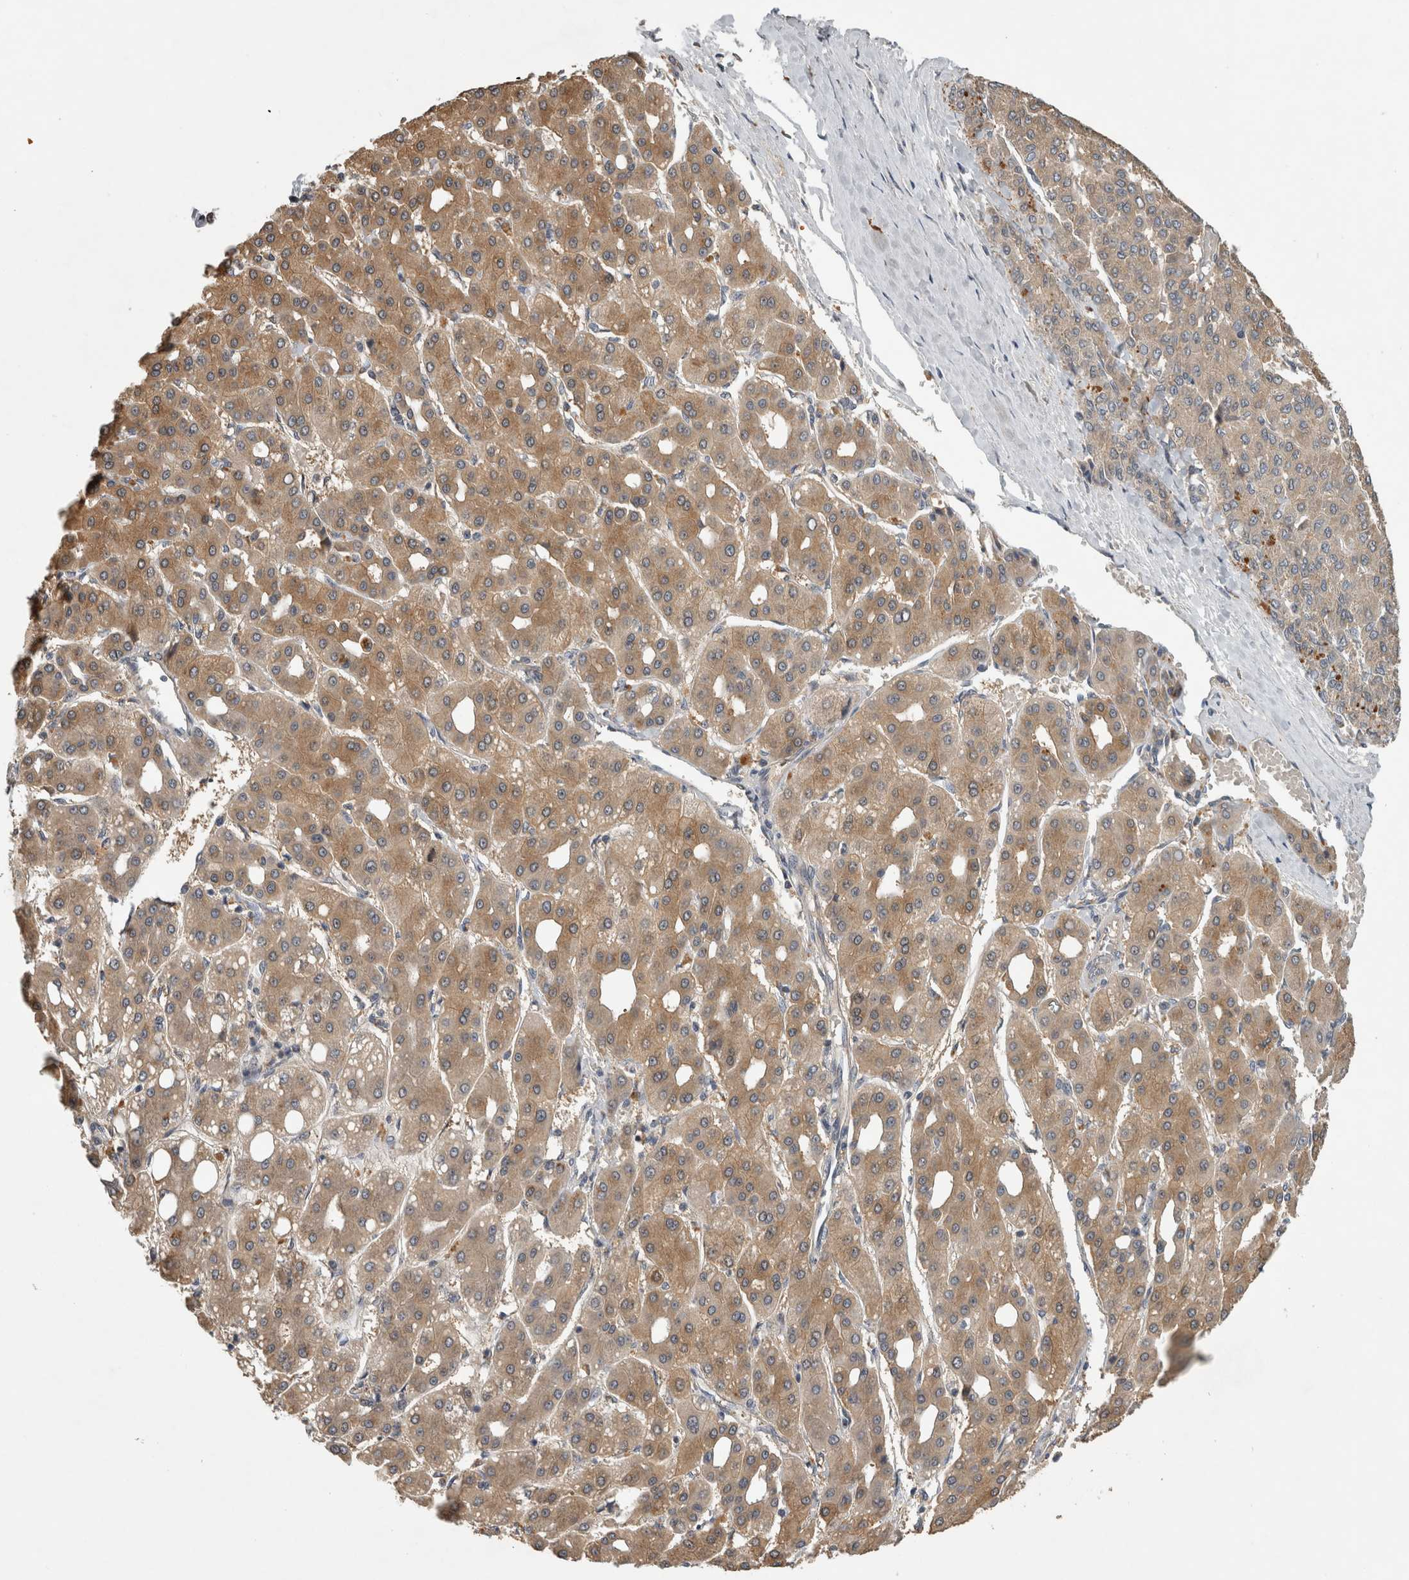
{"staining": {"intensity": "moderate", "quantity": ">75%", "location": "cytoplasmic/membranous"}, "tissue": "liver cancer", "cell_type": "Tumor cells", "image_type": "cancer", "snomed": [{"axis": "morphology", "description": "Carcinoma, Hepatocellular, NOS"}, {"axis": "topography", "description": "Liver"}], "caption": "This histopathology image reveals IHC staining of liver hepatocellular carcinoma, with medium moderate cytoplasmic/membranous positivity in about >75% of tumor cells.", "gene": "TRMT61B", "patient": {"sex": "male", "age": 65}}